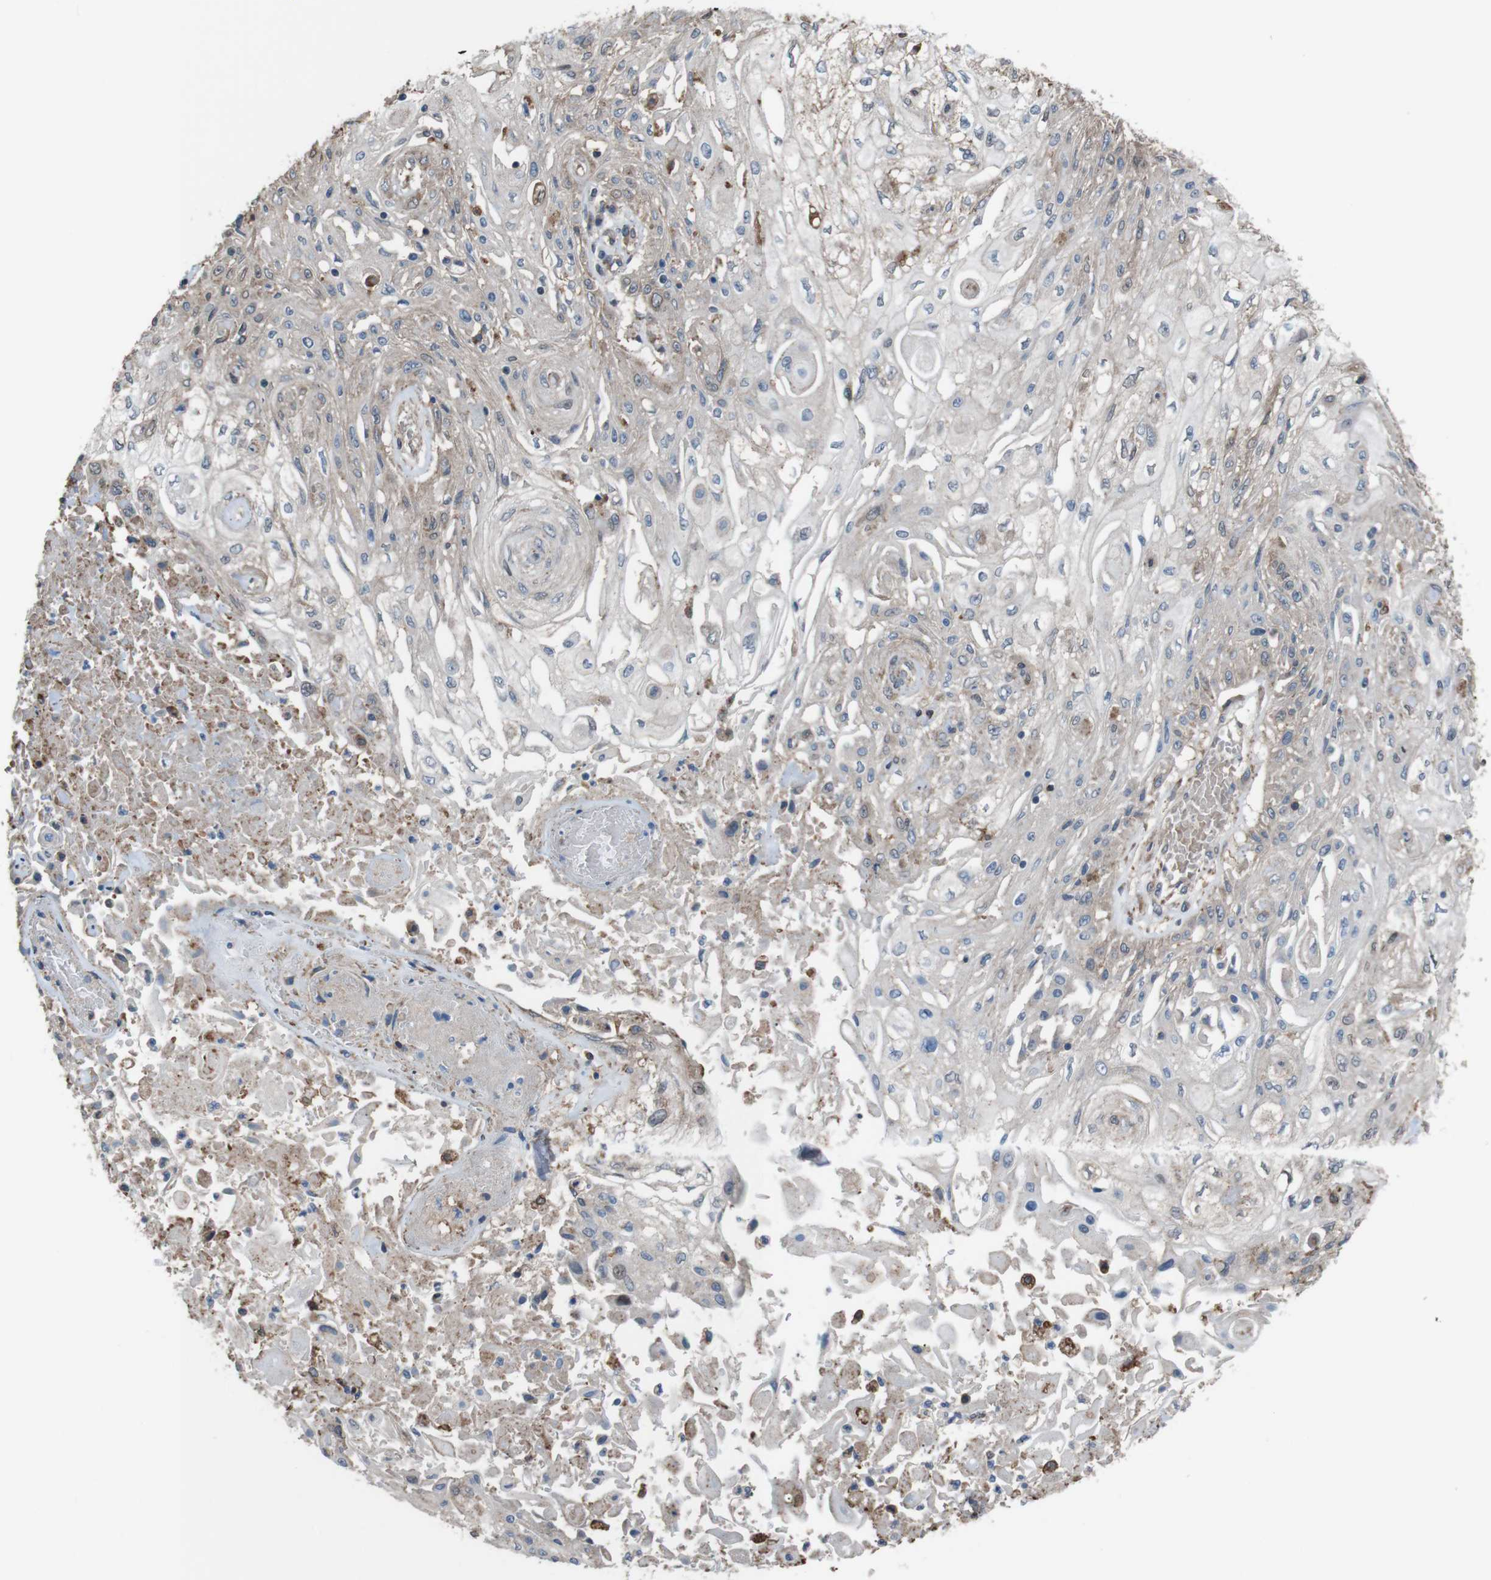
{"staining": {"intensity": "weak", "quantity": "25%-75%", "location": "cytoplasmic/membranous"}, "tissue": "skin cancer", "cell_type": "Tumor cells", "image_type": "cancer", "snomed": [{"axis": "morphology", "description": "Squamous cell carcinoma, NOS"}, {"axis": "topography", "description": "Skin"}], "caption": "A low amount of weak cytoplasmic/membranous positivity is present in approximately 25%-75% of tumor cells in skin cancer (squamous cell carcinoma) tissue.", "gene": "ATP2B1", "patient": {"sex": "male", "age": 75}}